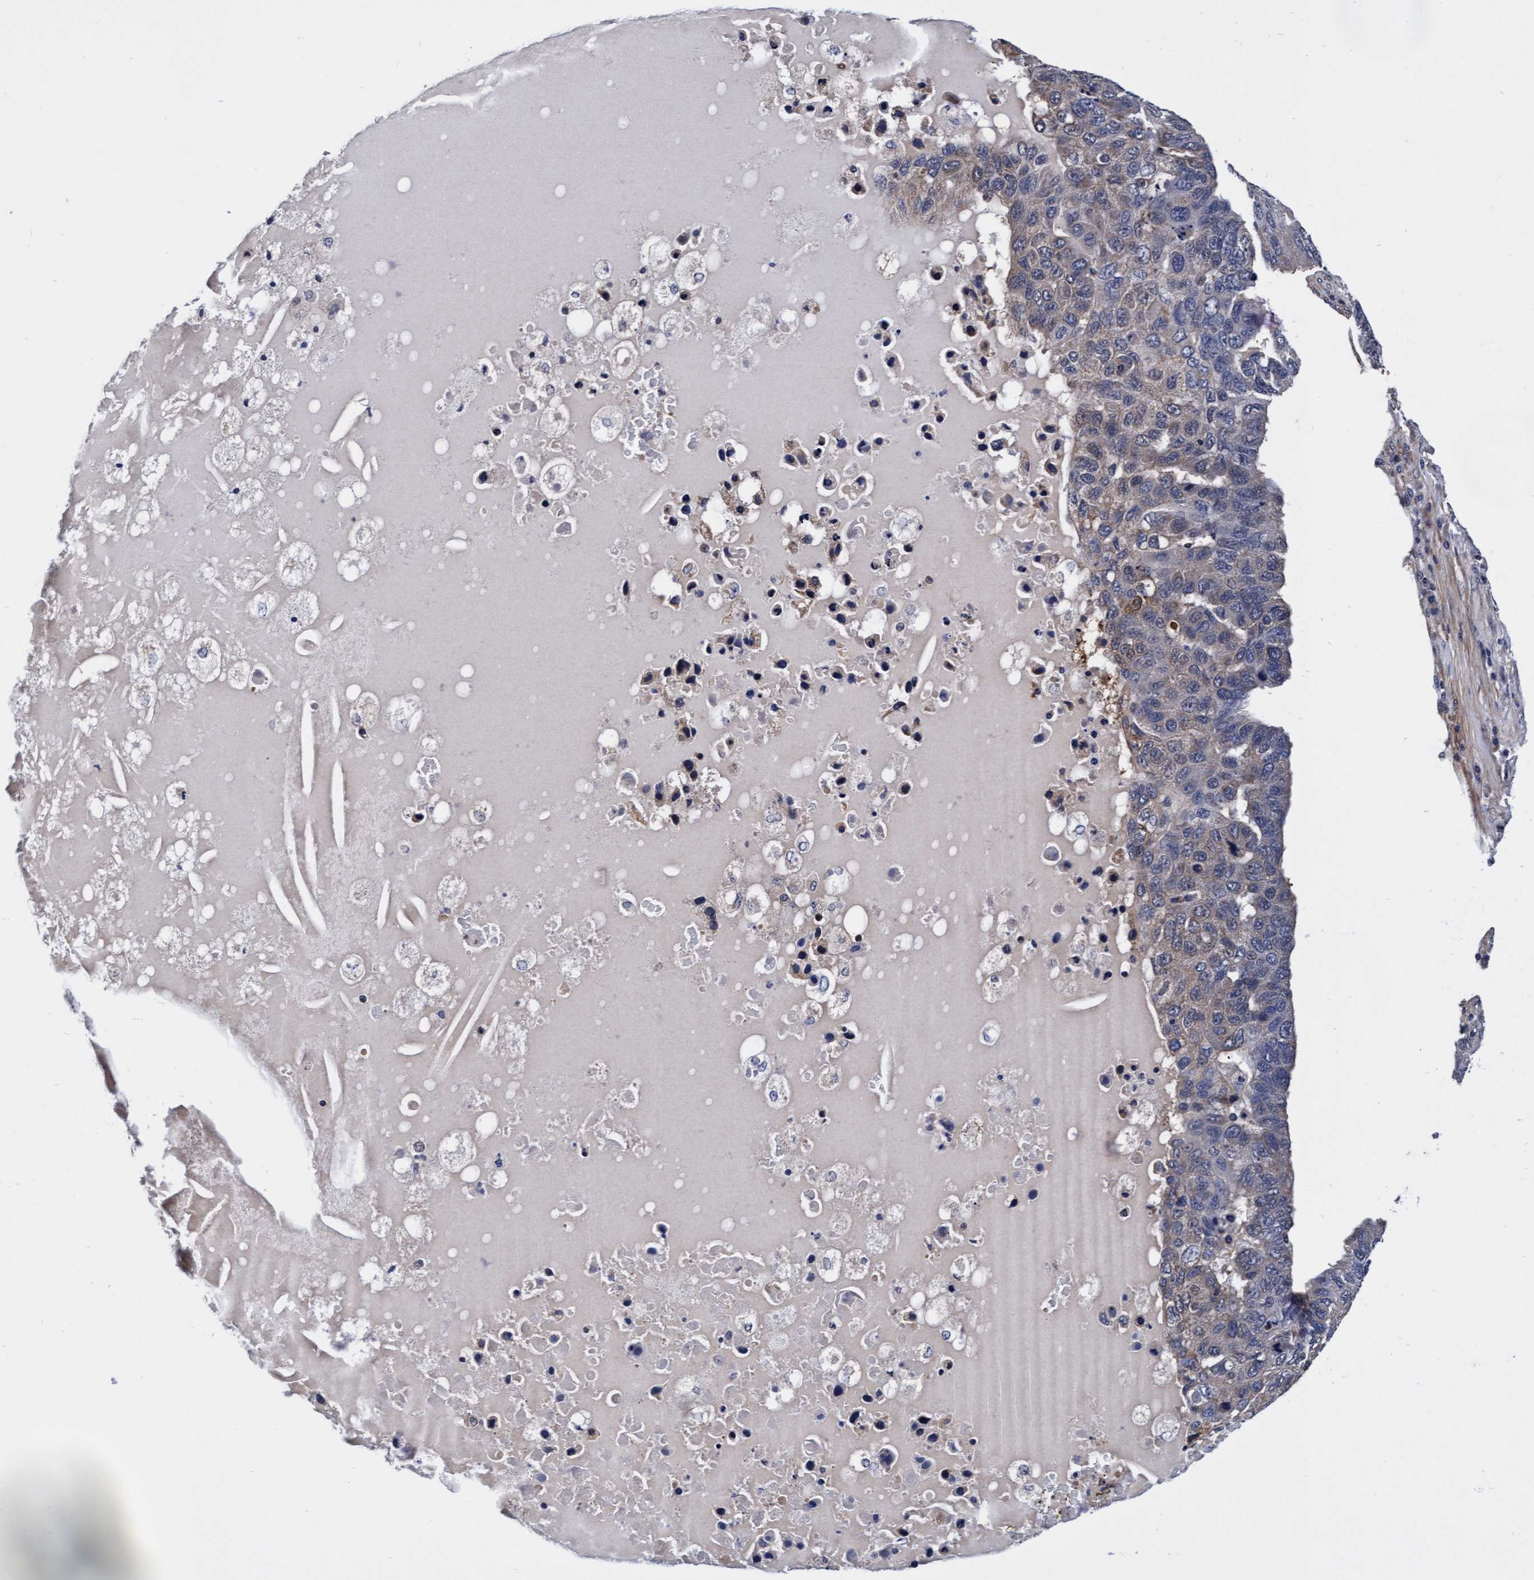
{"staining": {"intensity": "weak", "quantity": "25%-75%", "location": "cytoplasmic/membranous"}, "tissue": "pancreatic cancer", "cell_type": "Tumor cells", "image_type": "cancer", "snomed": [{"axis": "morphology", "description": "Adenocarcinoma, NOS"}, {"axis": "topography", "description": "Pancreas"}], "caption": "Adenocarcinoma (pancreatic) was stained to show a protein in brown. There is low levels of weak cytoplasmic/membranous staining in approximately 25%-75% of tumor cells. The staining was performed using DAB (3,3'-diaminobenzidine), with brown indicating positive protein expression. Nuclei are stained blue with hematoxylin.", "gene": "EFCAB13", "patient": {"sex": "female", "age": 61}}